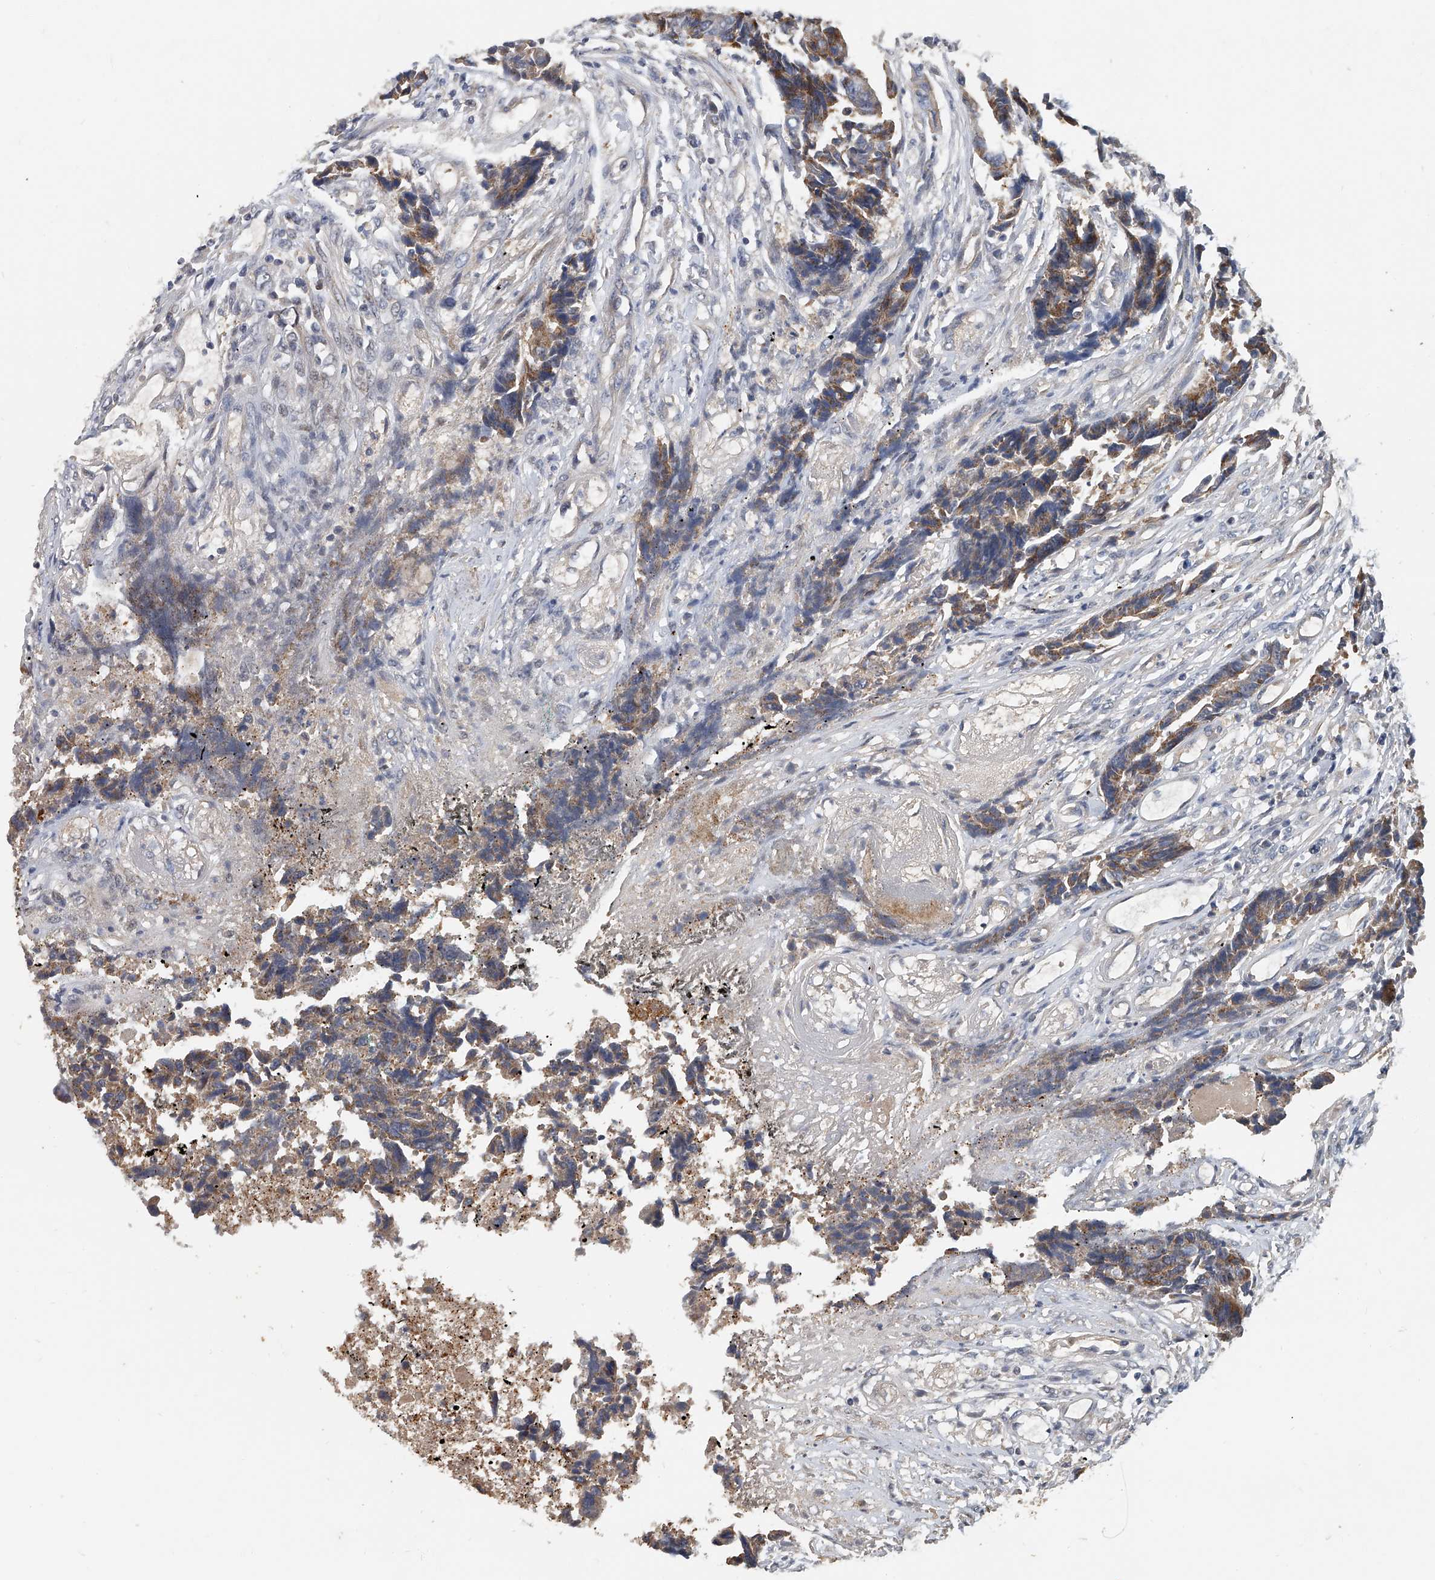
{"staining": {"intensity": "weak", "quantity": "25%-75%", "location": "cytoplasmic/membranous"}, "tissue": "colorectal cancer", "cell_type": "Tumor cells", "image_type": "cancer", "snomed": [{"axis": "morphology", "description": "Adenocarcinoma, NOS"}, {"axis": "topography", "description": "Rectum"}], "caption": "Protein expression analysis of human adenocarcinoma (colorectal) reveals weak cytoplasmic/membranous positivity in about 25%-75% of tumor cells. The staining is performed using DAB brown chromogen to label protein expression. The nuclei are counter-stained blue using hematoxylin.", "gene": "CD200", "patient": {"sex": "male", "age": 84}}